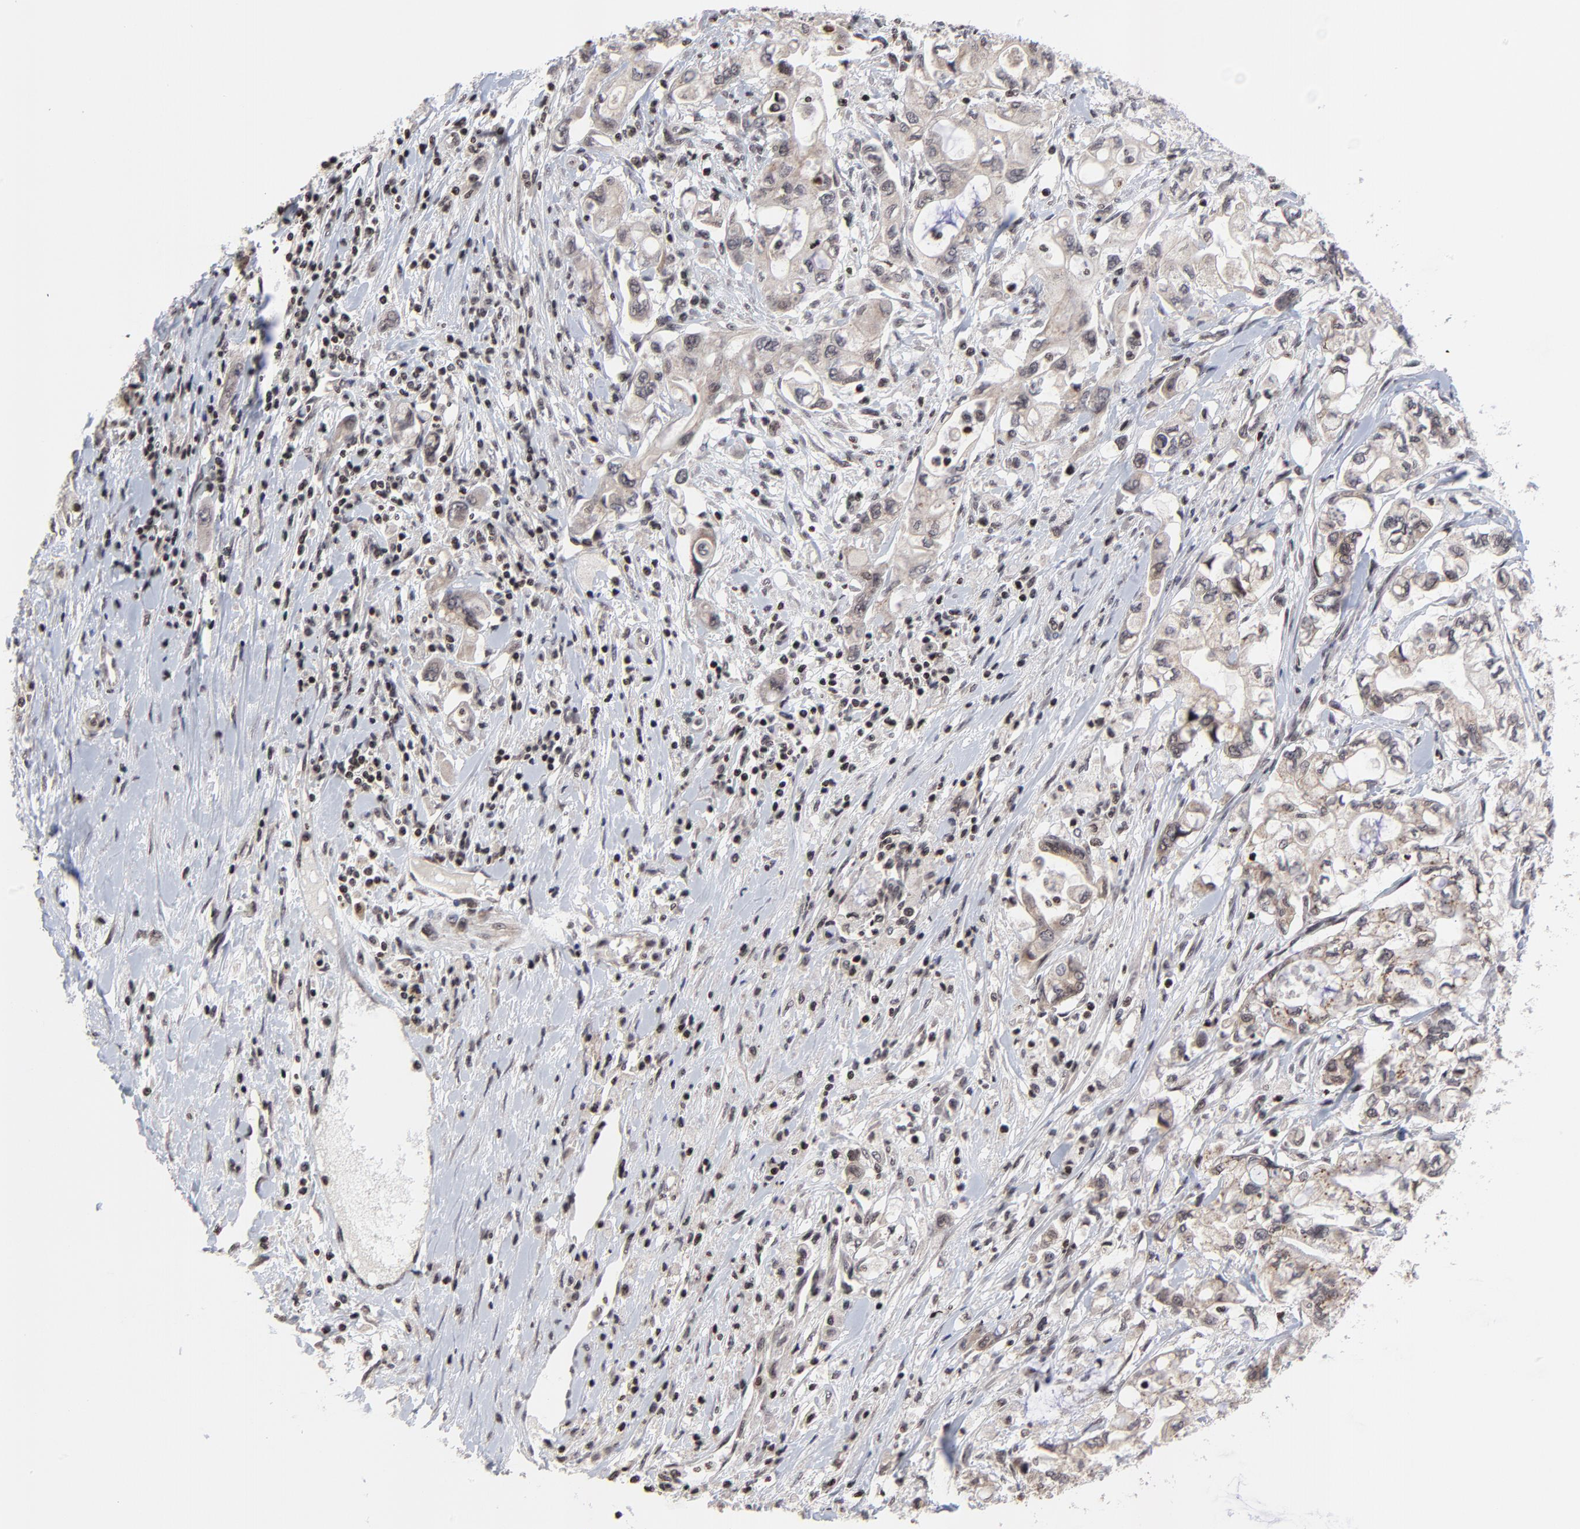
{"staining": {"intensity": "weak", "quantity": ">75%", "location": "cytoplasmic/membranous"}, "tissue": "pancreatic cancer", "cell_type": "Tumor cells", "image_type": "cancer", "snomed": [{"axis": "morphology", "description": "Adenocarcinoma, NOS"}, {"axis": "topography", "description": "Pancreas"}], "caption": "Protein staining of pancreatic adenocarcinoma tissue displays weak cytoplasmic/membranous positivity in about >75% of tumor cells.", "gene": "ZNF777", "patient": {"sex": "male", "age": 79}}